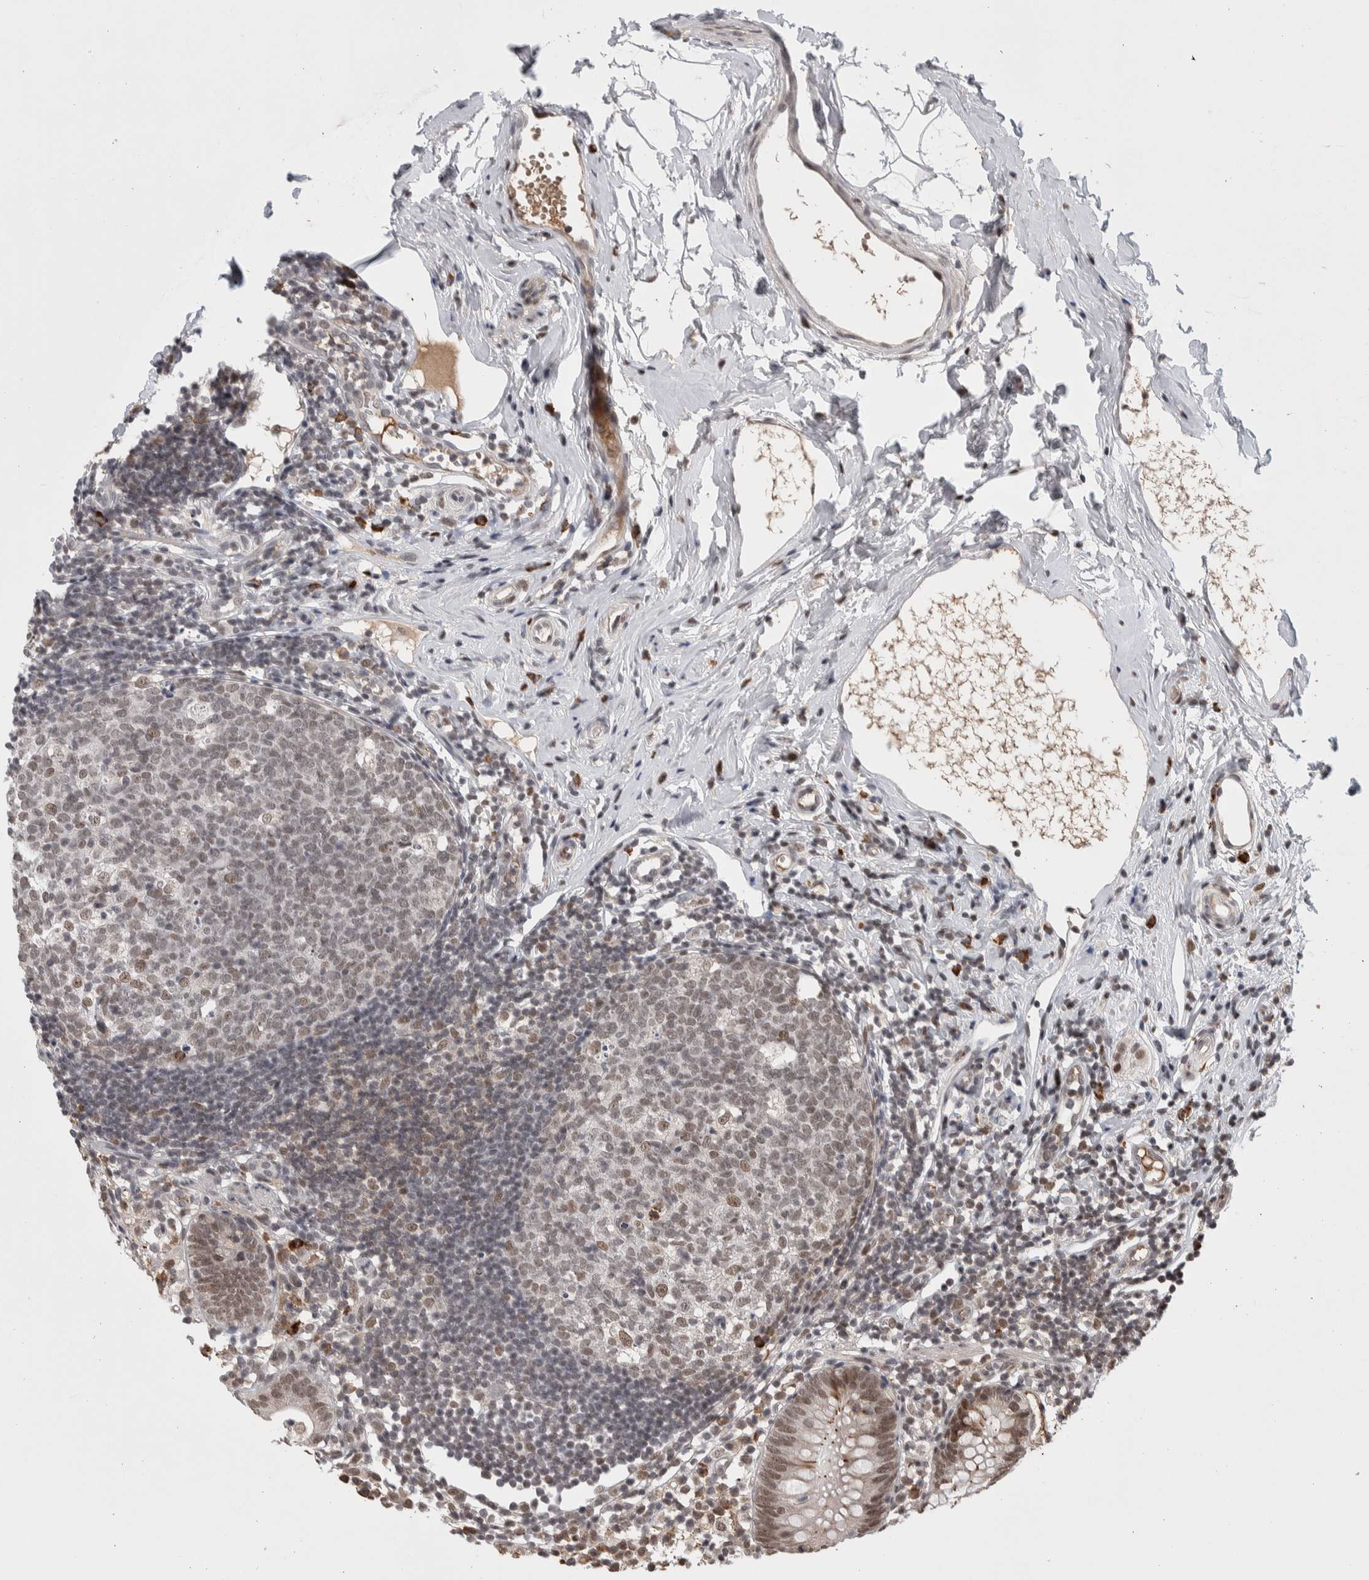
{"staining": {"intensity": "weak", "quantity": "<25%", "location": "nuclear"}, "tissue": "appendix", "cell_type": "Glandular cells", "image_type": "normal", "snomed": [{"axis": "morphology", "description": "Normal tissue, NOS"}, {"axis": "topography", "description": "Appendix"}], "caption": "This is an immunohistochemistry (IHC) histopathology image of unremarkable appendix. There is no positivity in glandular cells.", "gene": "ZNF592", "patient": {"sex": "female", "age": 20}}